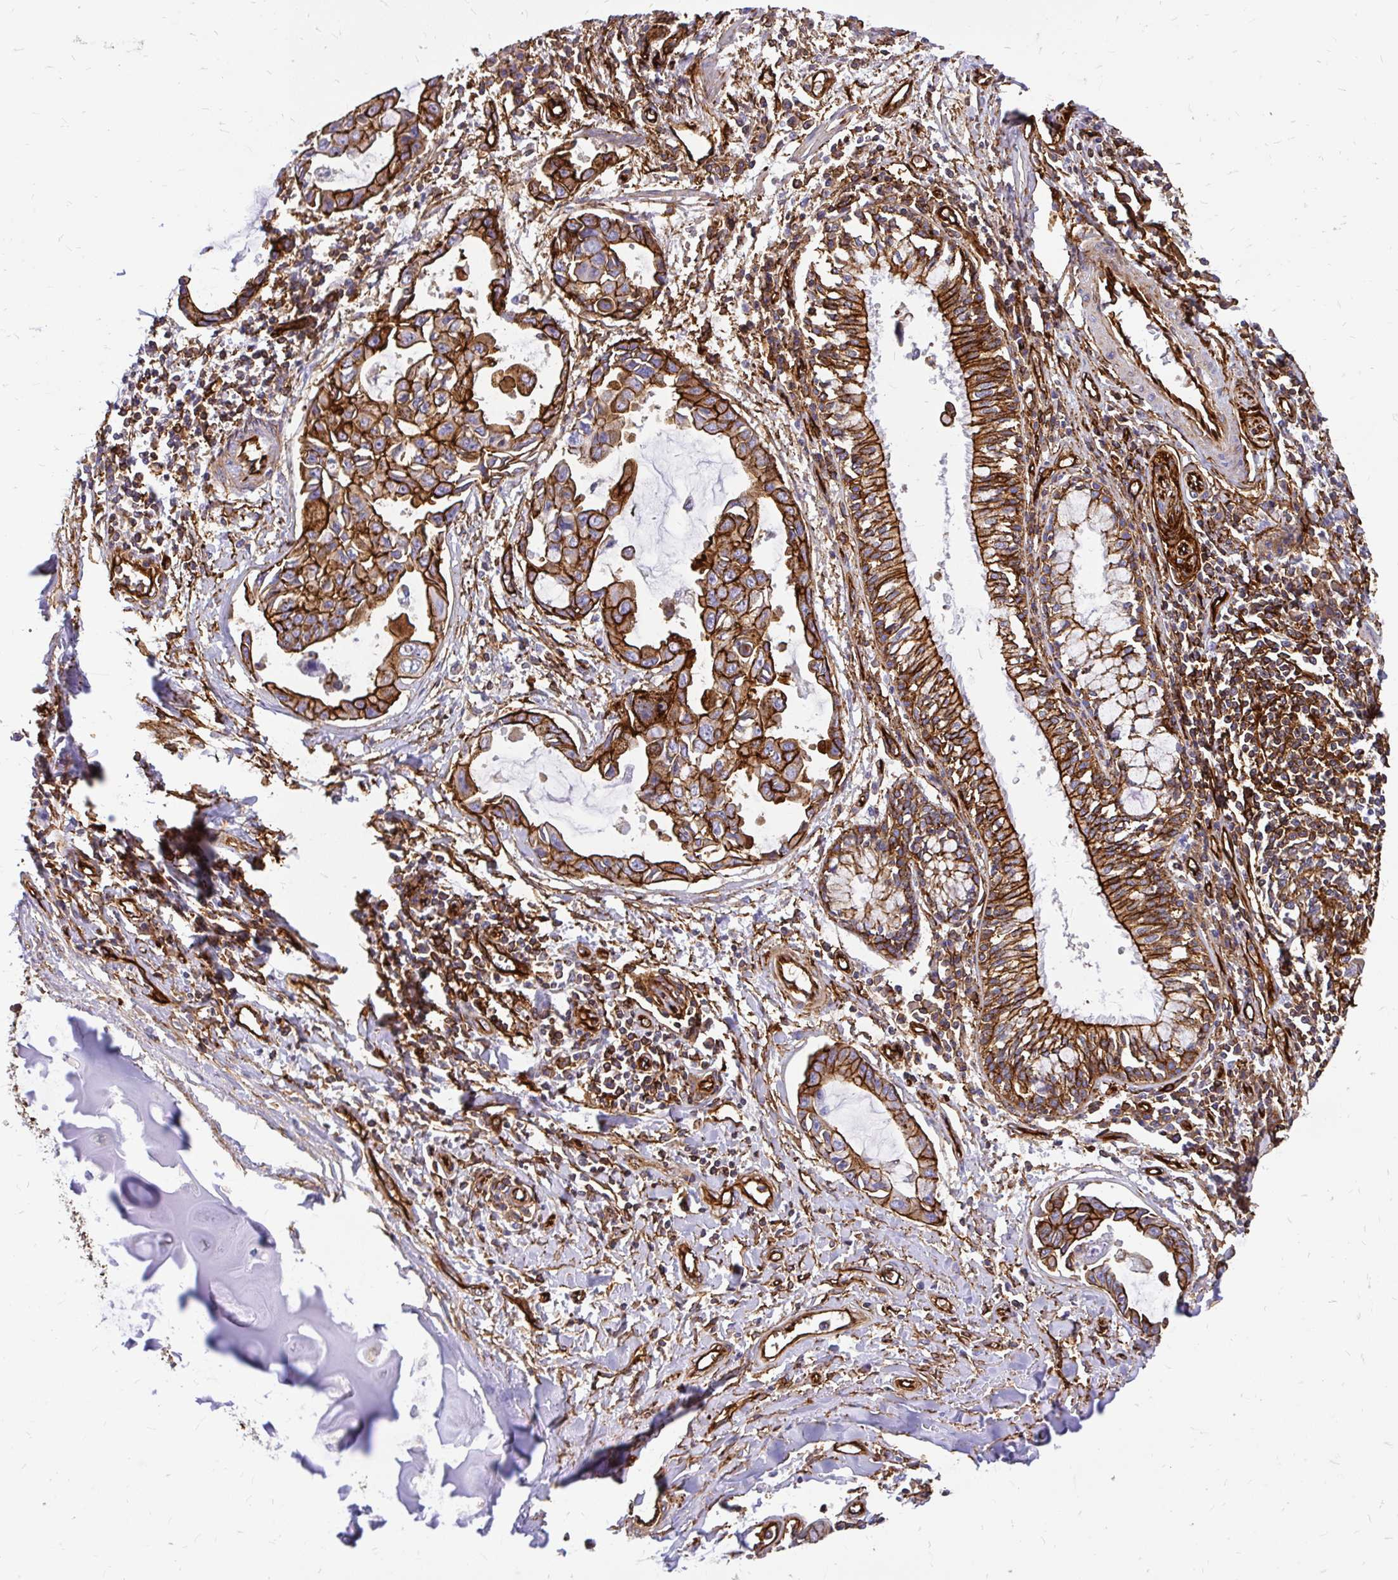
{"staining": {"intensity": "strong", "quantity": ">75%", "location": "cytoplasmic/membranous"}, "tissue": "lung cancer", "cell_type": "Tumor cells", "image_type": "cancer", "snomed": [{"axis": "morphology", "description": "Adenocarcinoma, NOS"}, {"axis": "topography", "description": "Lung"}], "caption": "IHC histopathology image of neoplastic tissue: human adenocarcinoma (lung) stained using immunohistochemistry reveals high levels of strong protein expression localized specifically in the cytoplasmic/membranous of tumor cells, appearing as a cytoplasmic/membranous brown color.", "gene": "MAP1LC3B", "patient": {"sex": "male", "age": 64}}